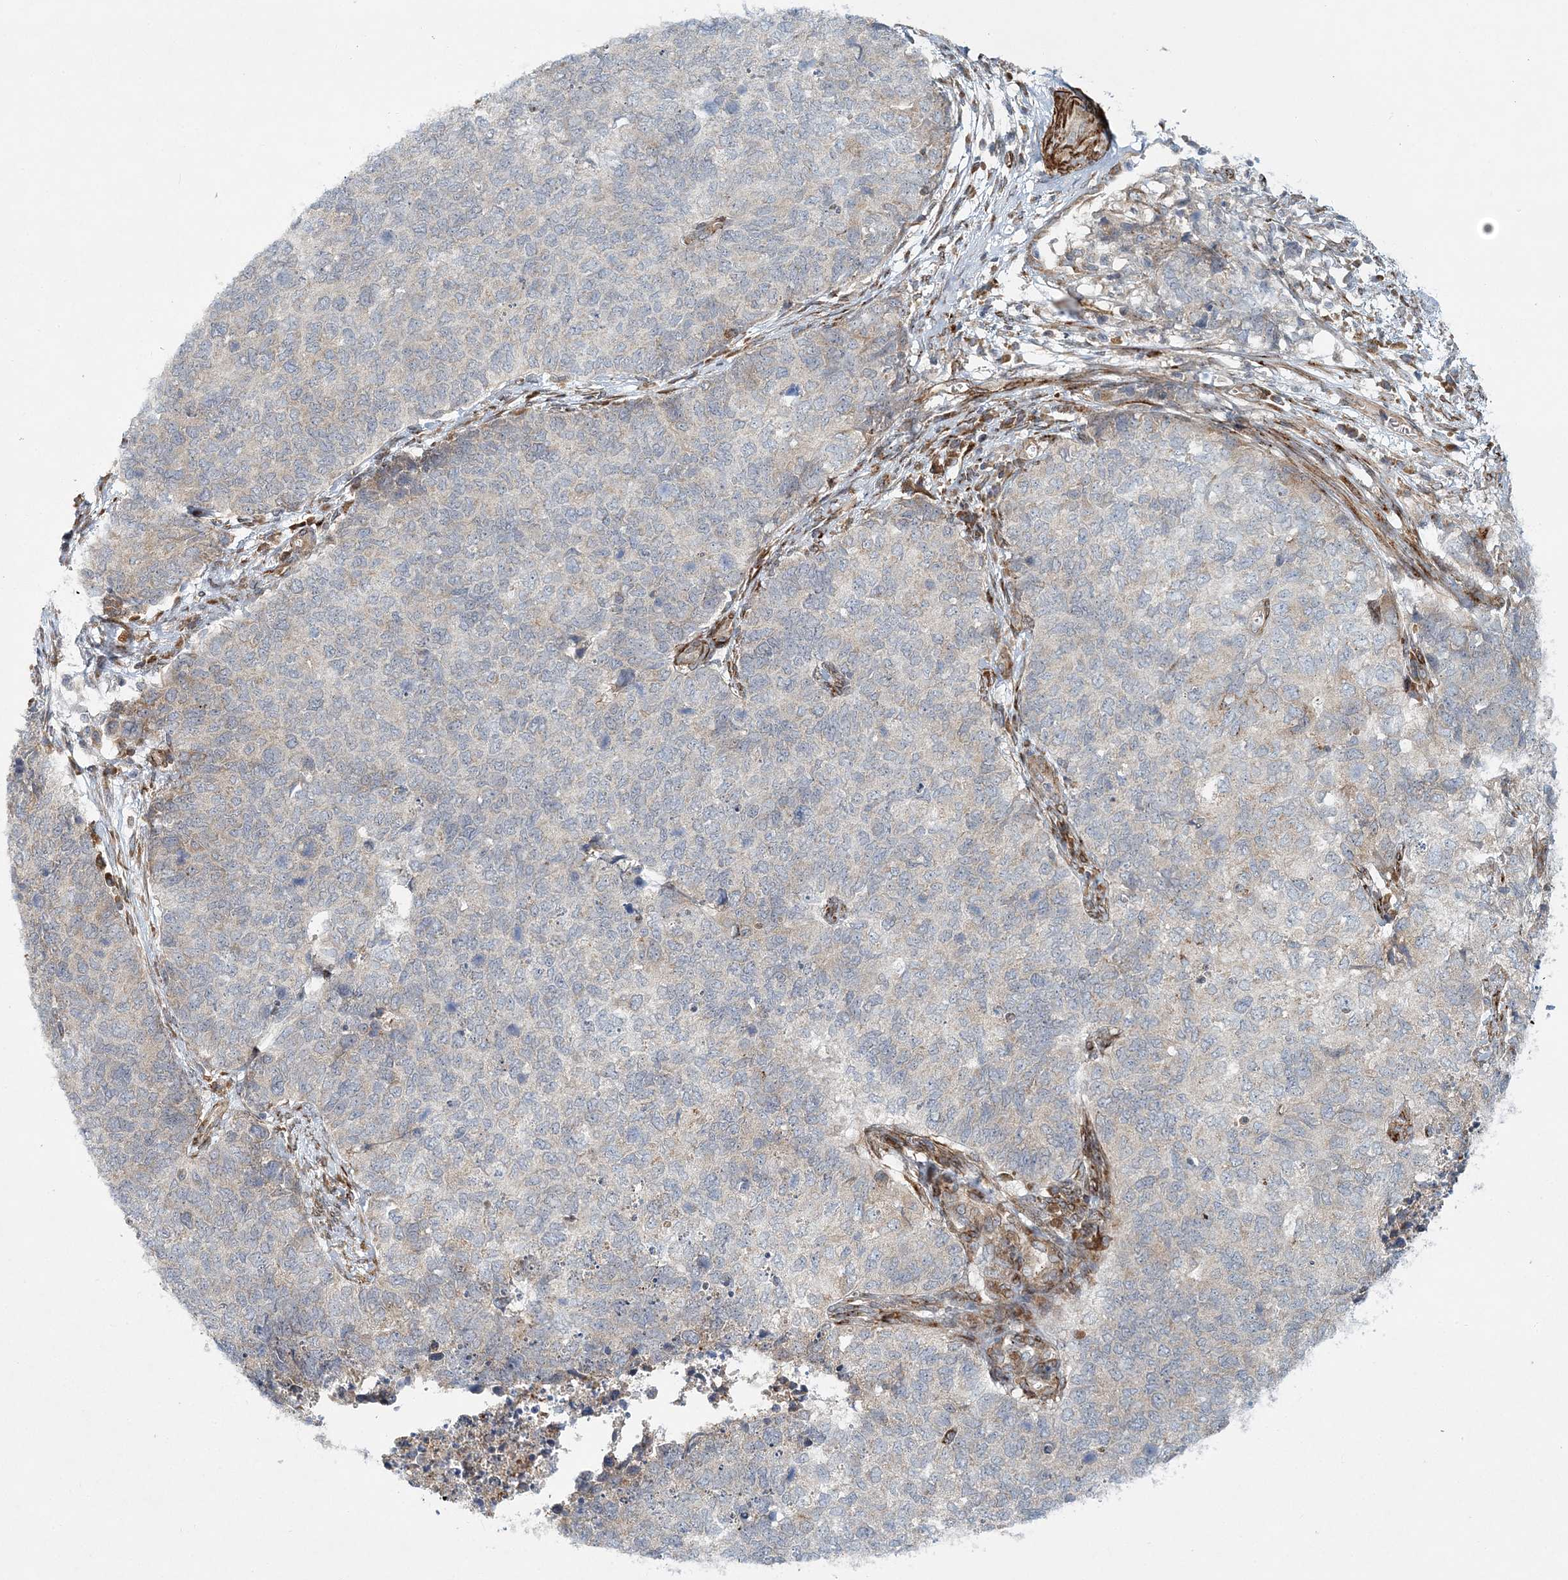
{"staining": {"intensity": "negative", "quantity": "none", "location": "none"}, "tissue": "cervical cancer", "cell_type": "Tumor cells", "image_type": "cancer", "snomed": [{"axis": "morphology", "description": "Squamous cell carcinoma, NOS"}, {"axis": "topography", "description": "Cervix"}], "caption": "Immunohistochemistry (IHC) image of cervical cancer stained for a protein (brown), which reveals no staining in tumor cells. The staining was performed using DAB to visualize the protein expression in brown, while the nuclei were stained in blue with hematoxylin (Magnification: 20x).", "gene": "NBAS", "patient": {"sex": "female", "age": 63}}